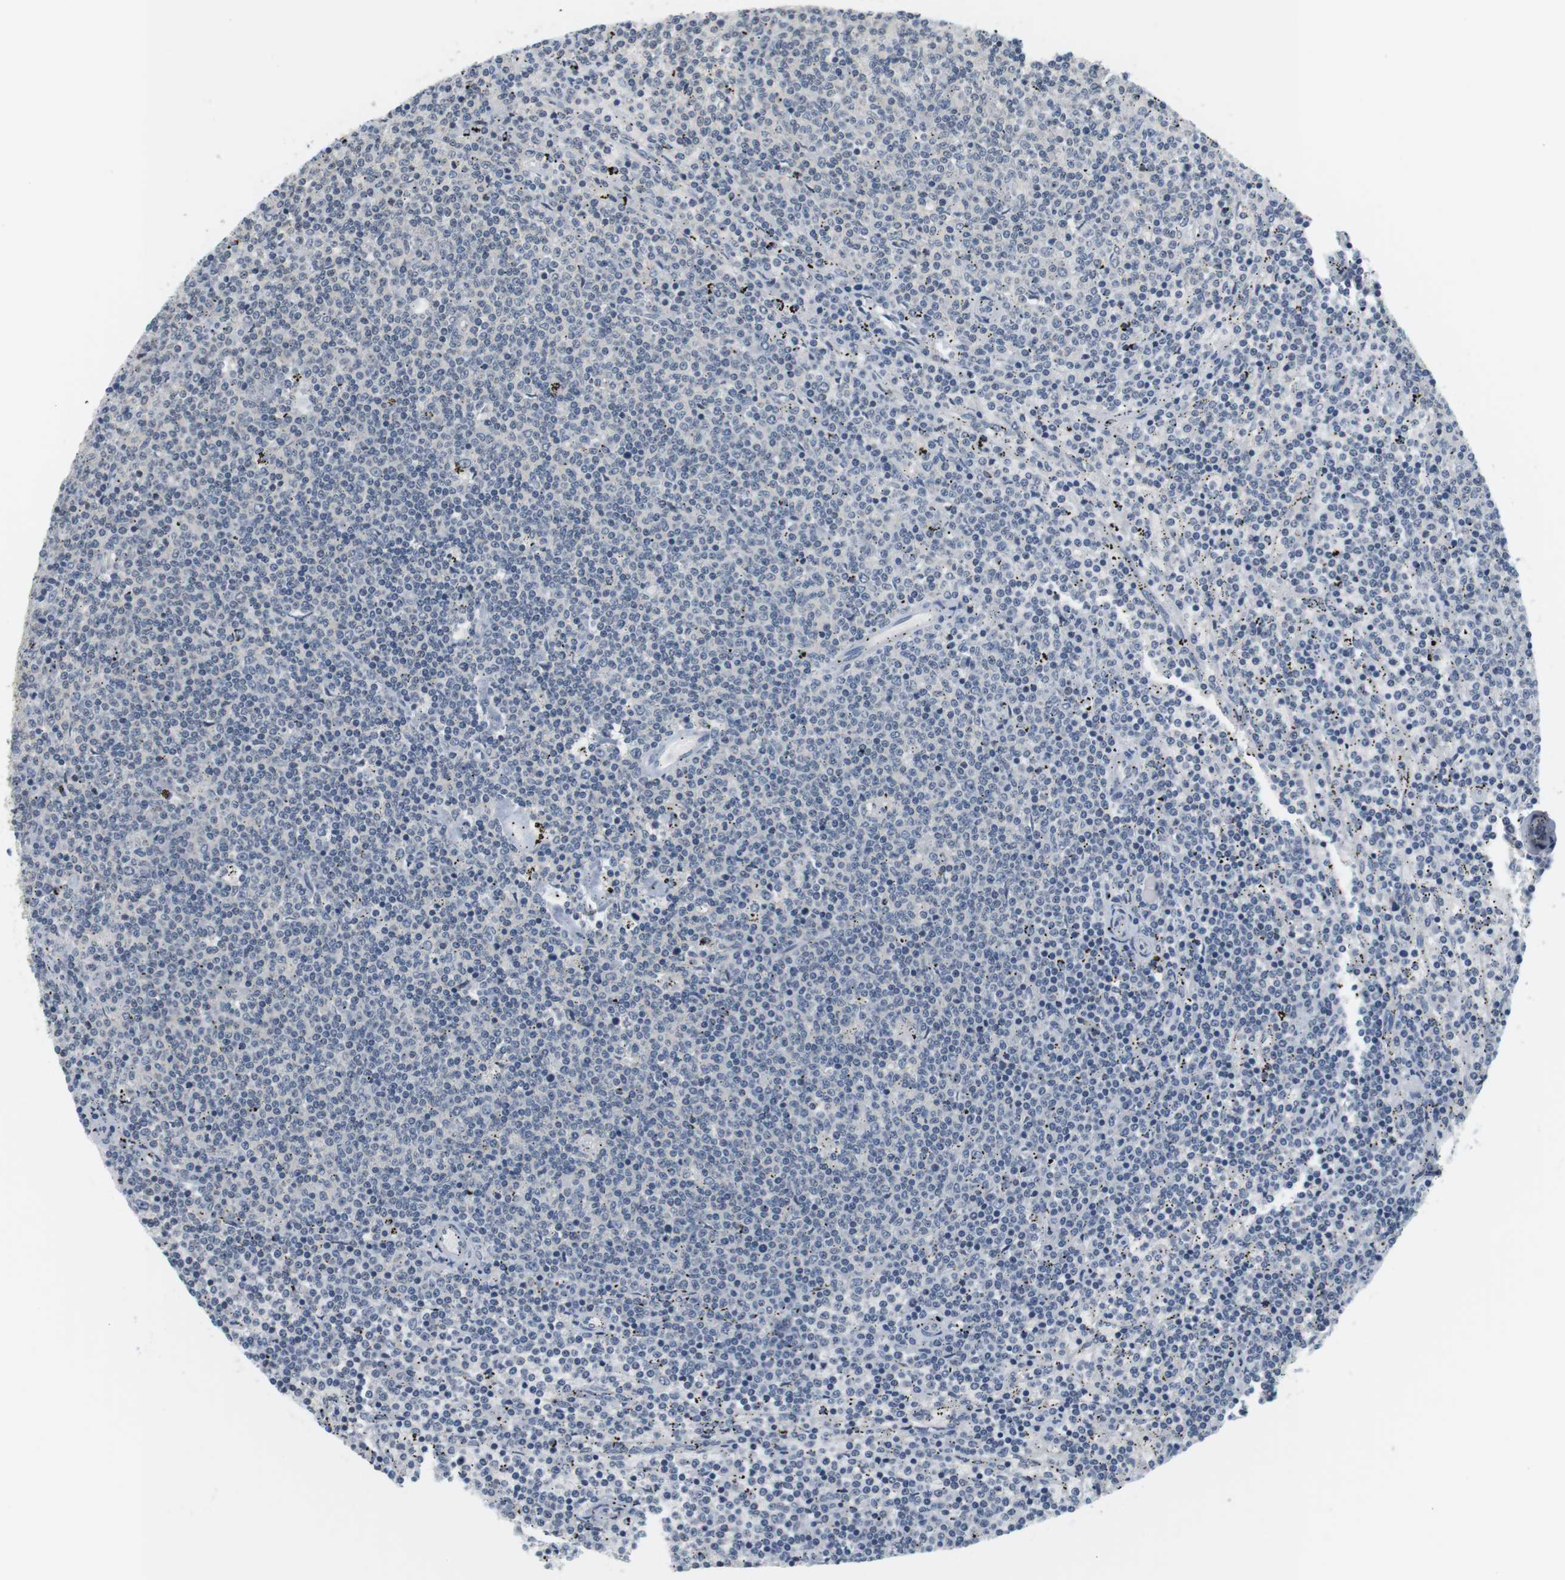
{"staining": {"intensity": "negative", "quantity": "none", "location": "none"}, "tissue": "lymphoma", "cell_type": "Tumor cells", "image_type": "cancer", "snomed": [{"axis": "morphology", "description": "Malignant lymphoma, non-Hodgkin's type, Low grade"}, {"axis": "topography", "description": "Spleen"}], "caption": "High magnification brightfield microscopy of malignant lymphoma, non-Hodgkin's type (low-grade) stained with DAB (3,3'-diaminobenzidine) (brown) and counterstained with hematoxylin (blue): tumor cells show no significant staining.", "gene": "WNT7A", "patient": {"sex": "female", "age": 50}}